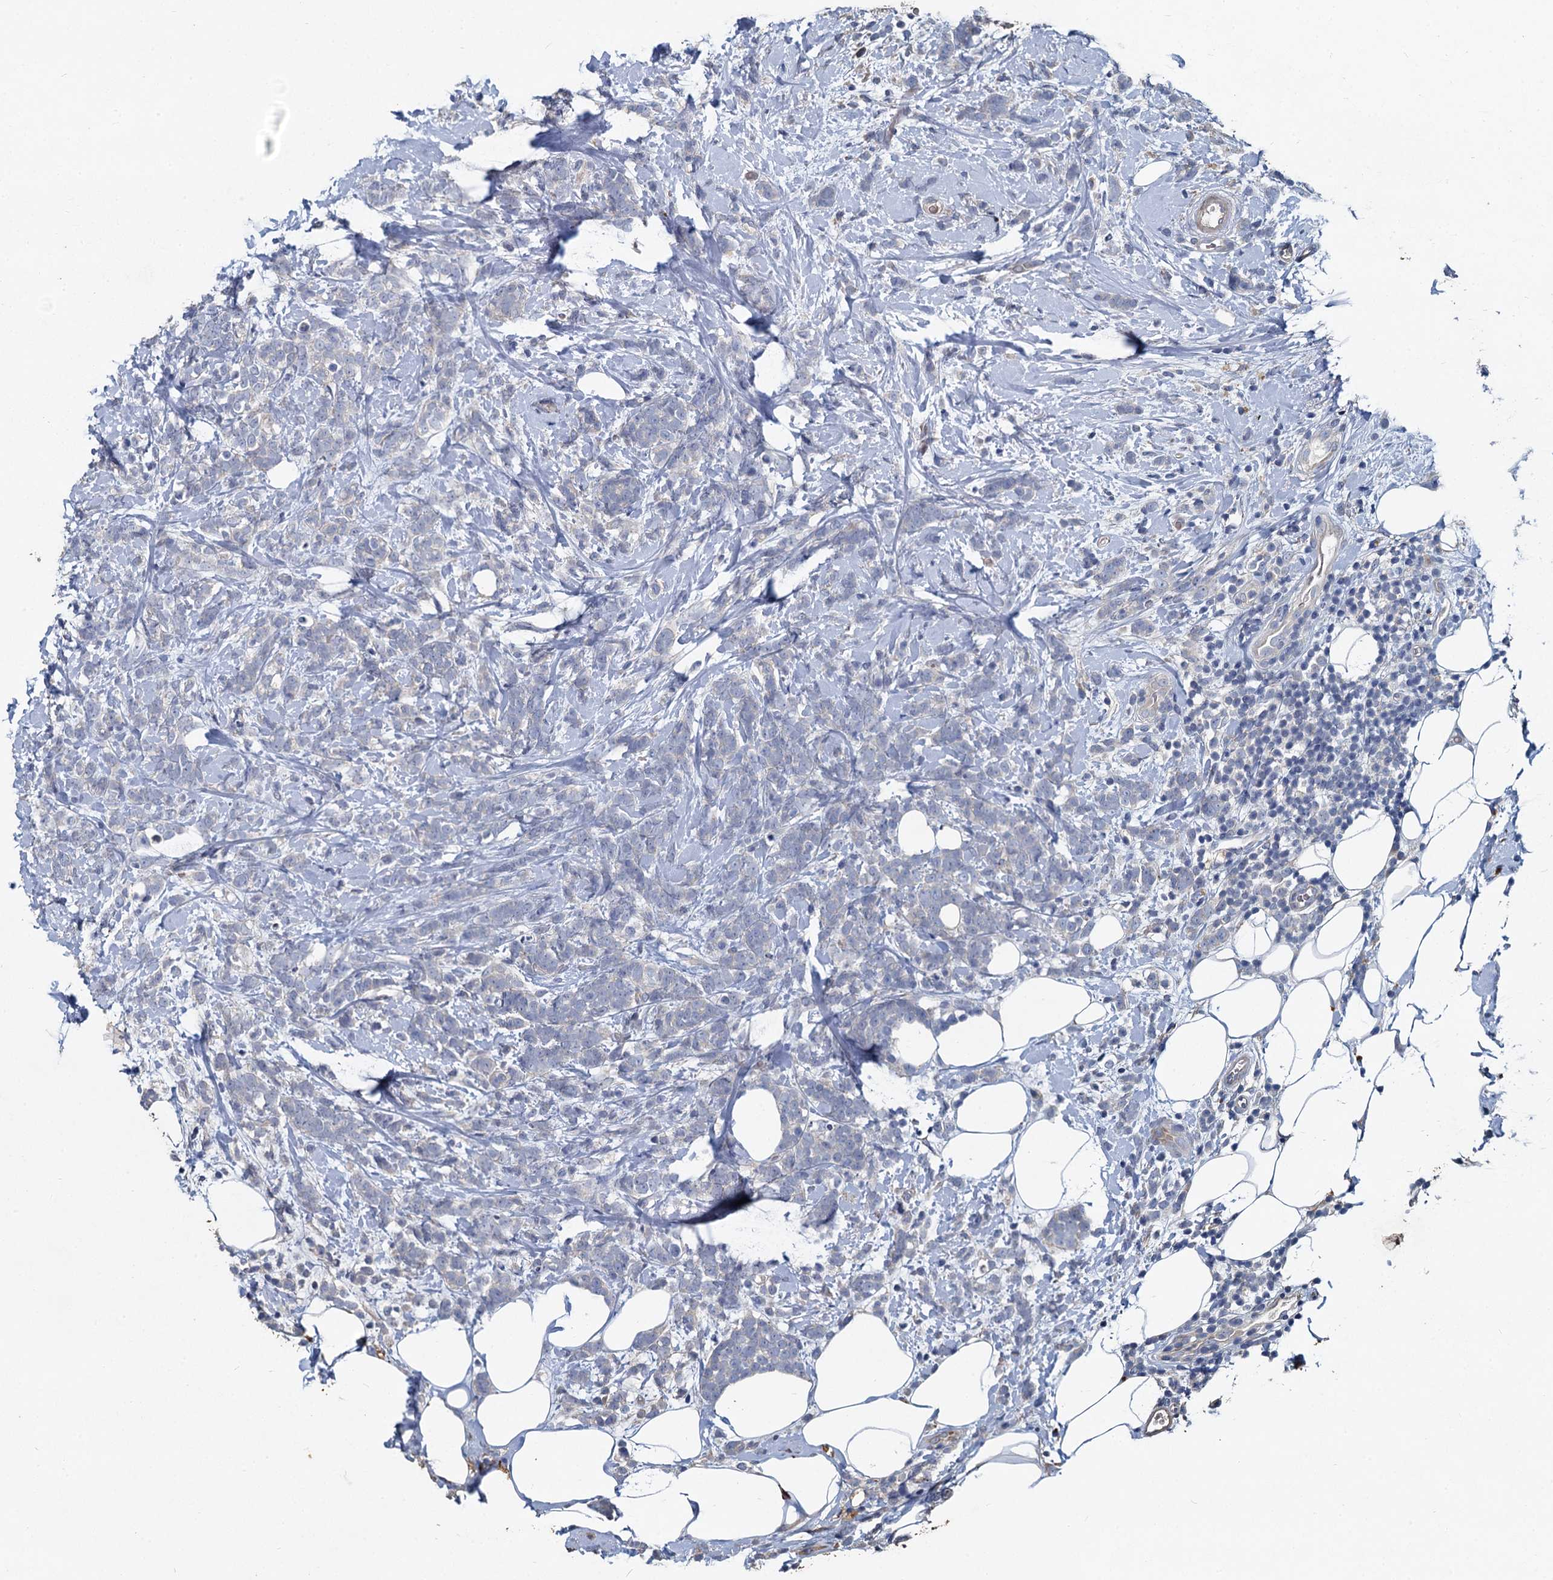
{"staining": {"intensity": "negative", "quantity": "none", "location": "none"}, "tissue": "breast cancer", "cell_type": "Tumor cells", "image_type": "cancer", "snomed": [{"axis": "morphology", "description": "Lobular carcinoma"}, {"axis": "topography", "description": "Breast"}], "caption": "Lobular carcinoma (breast) was stained to show a protein in brown. There is no significant positivity in tumor cells.", "gene": "TCTN2", "patient": {"sex": "female", "age": 58}}